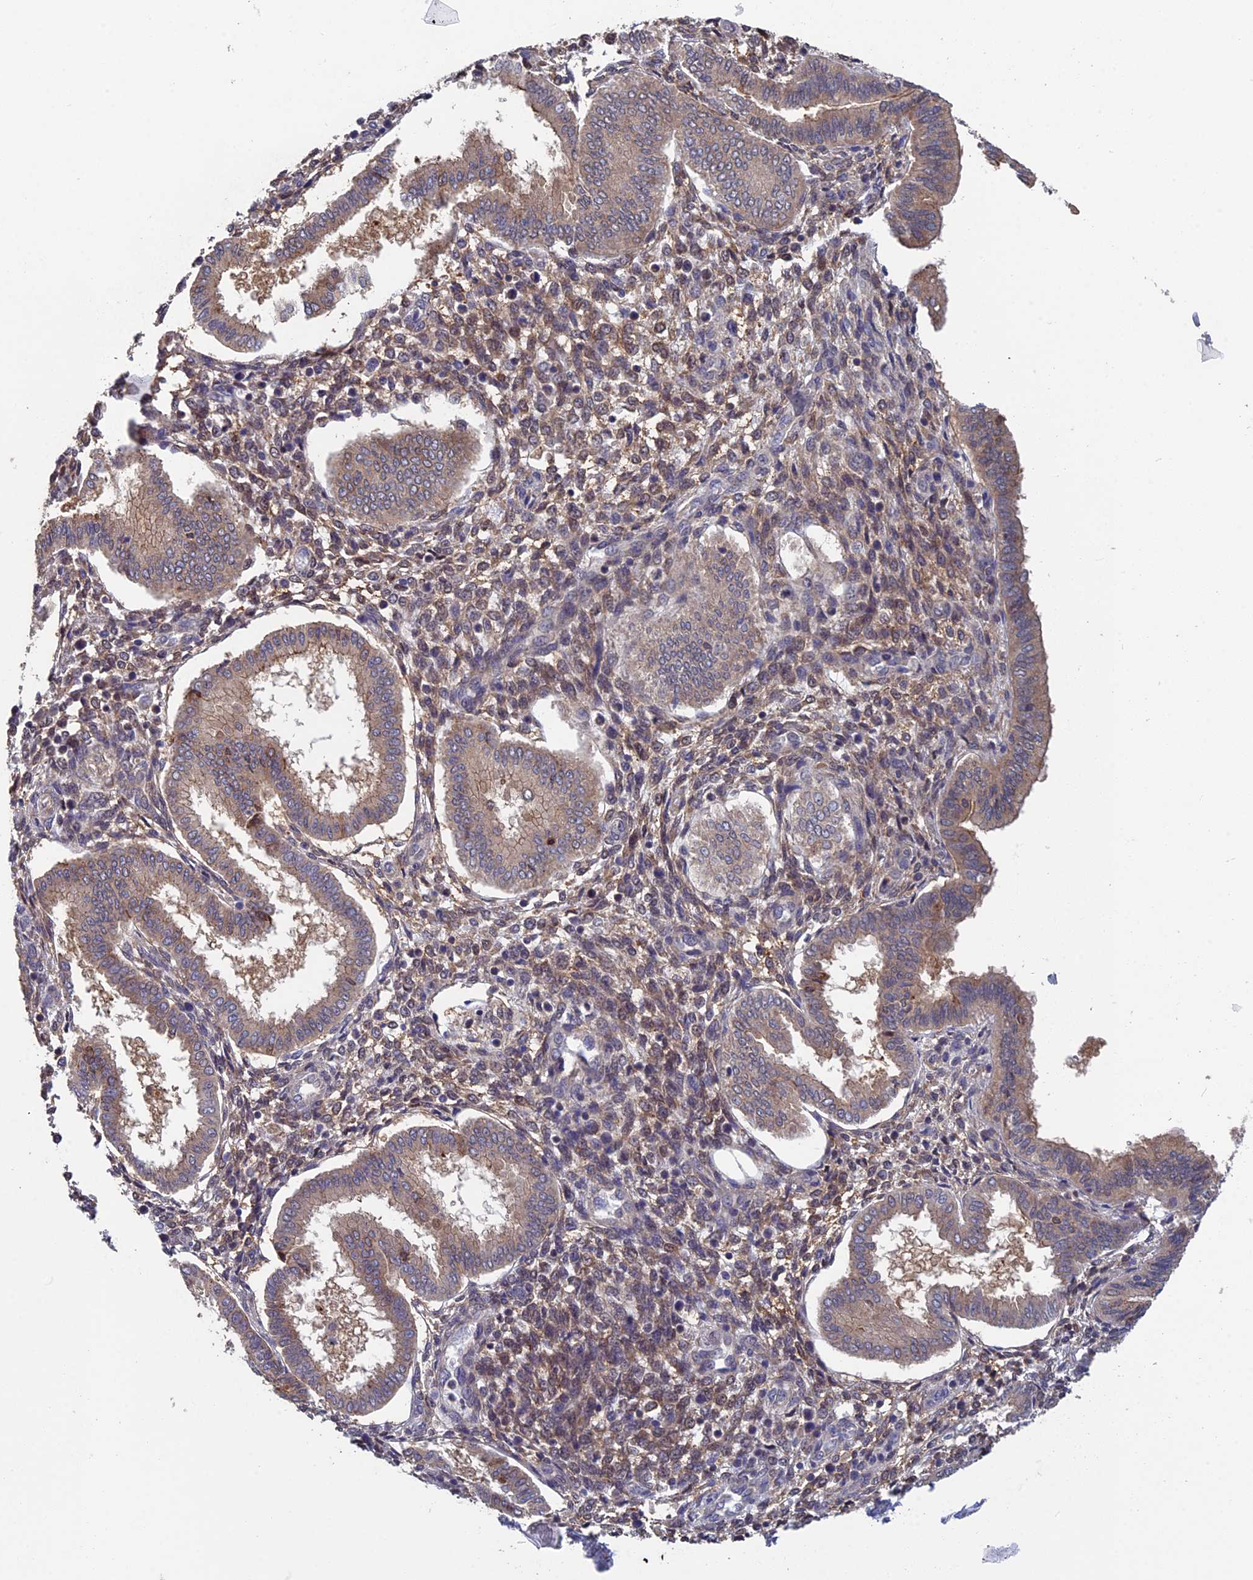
{"staining": {"intensity": "moderate", "quantity": "25%-75%", "location": "cytoplasmic/membranous"}, "tissue": "endometrium", "cell_type": "Cells in endometrial stroma", "image_type": "normal", "snomed": [{"axis": "morphology", "description": "Normal tissue, NOS"}, {"axis": "topography", "description": "Endometrium"}], "caption": "Immunohistochemistry image of normal human endometrium stained for a protein (brown), which shows medium levels of moderate cytoplasmic/membranous staining in about 25%-75% of cells in endometrial stroma.", "gene": "LCMT1", "patient": {"sex": "female", "age": 24}}